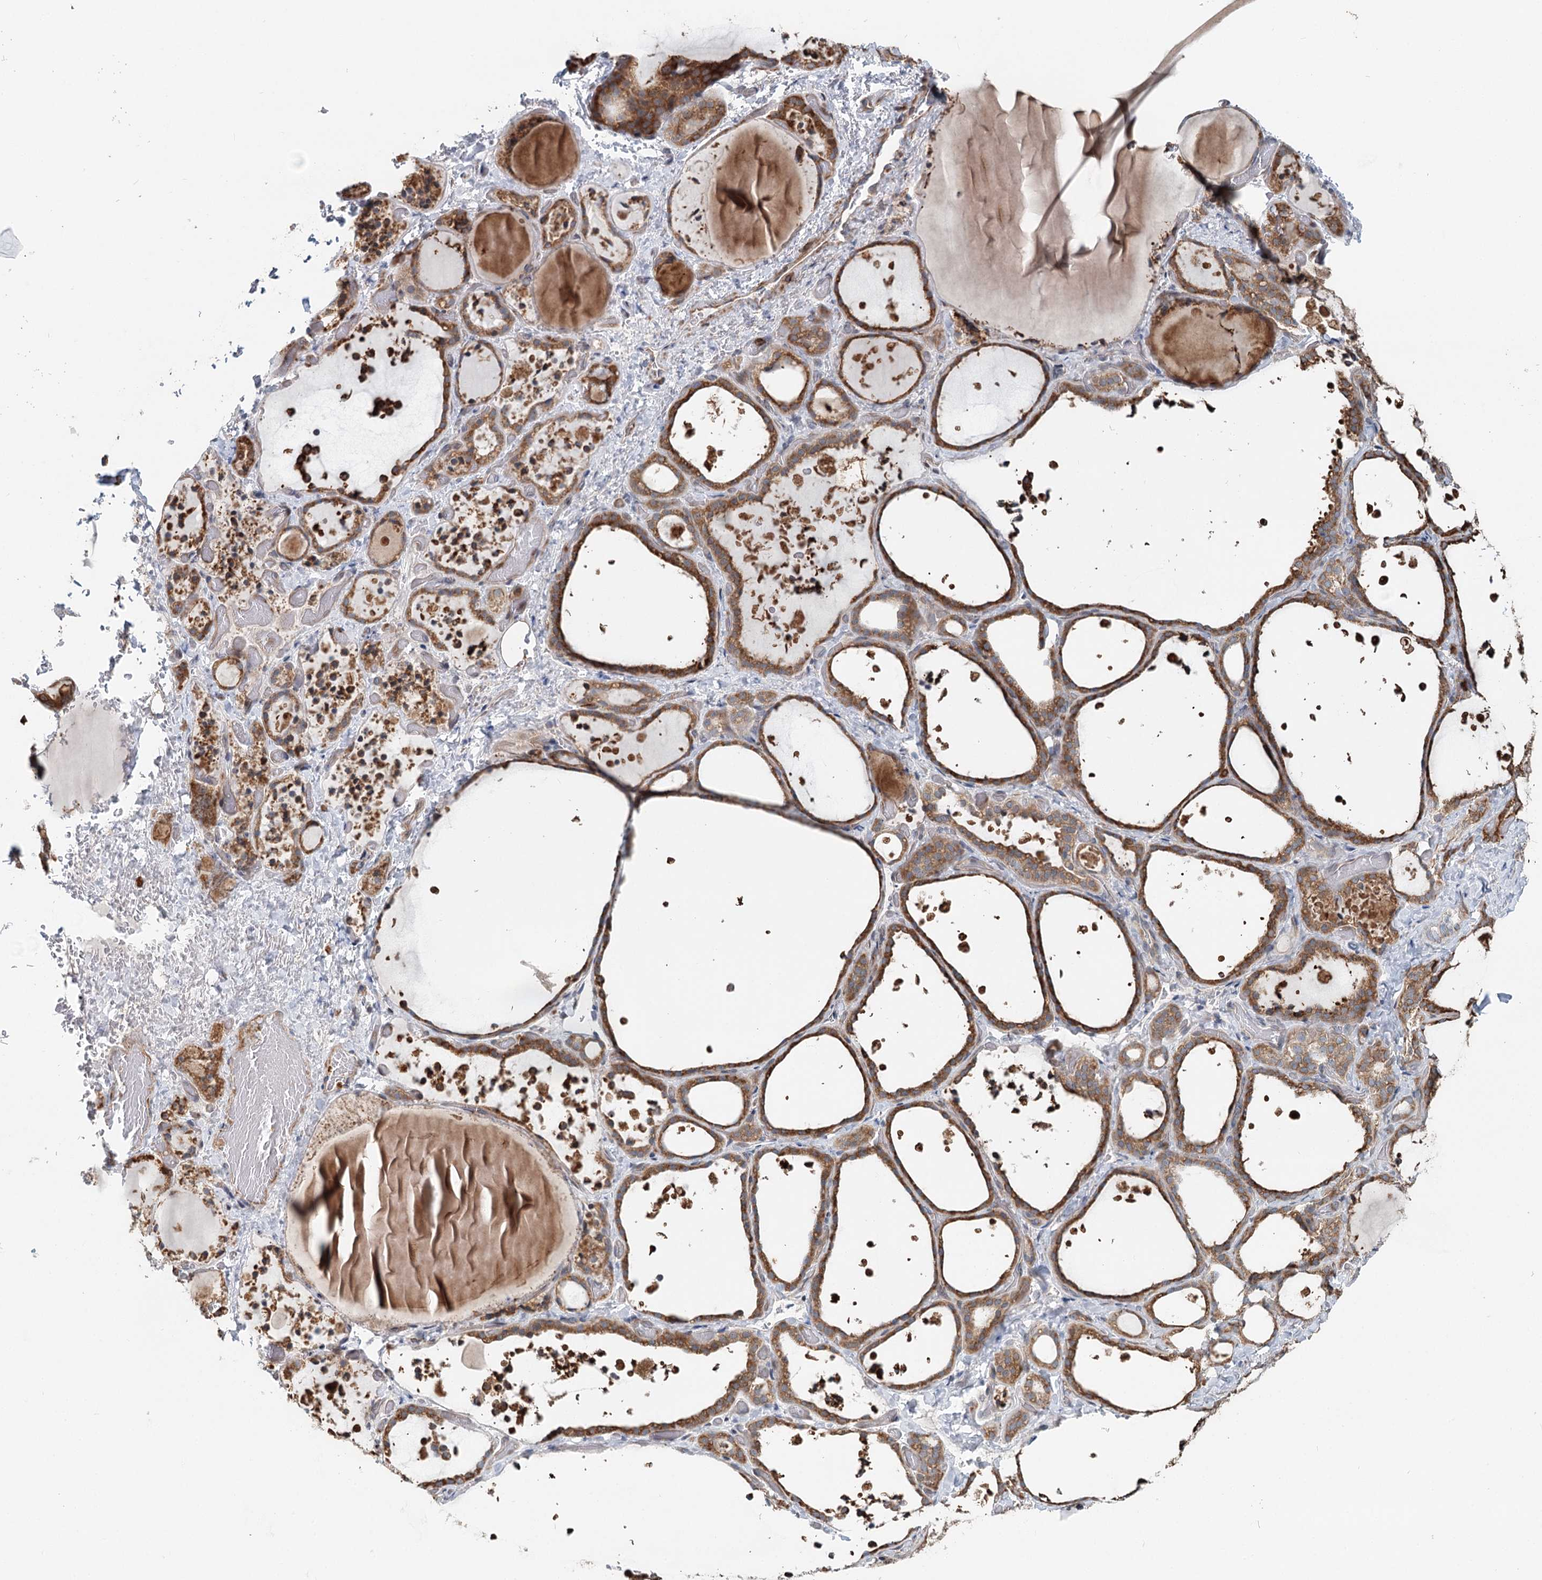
{"staining": {"intensity": "moderate", "quantity": ">75%", "location": "cytoplasmic/membranous"}, "tissue": "thyroid gland", "cell_type": "Glandular cells", "image_type": "normal", "snomed": [{"axis": "morphology", "description": "Normal tissue, NOS"}, {"axis": "topography", "description": "Thyroid gland"}], "caption": "Immunohistochemistry micrograph of unremarkable human thyroid gland stained for a protein (brown), which demonstrates medium levels of moderate cytoplasmic/membranous expression in about >75% of glandular cells.", "gene": "RNF111", "patient": {"sex": "female", "age": 44}}